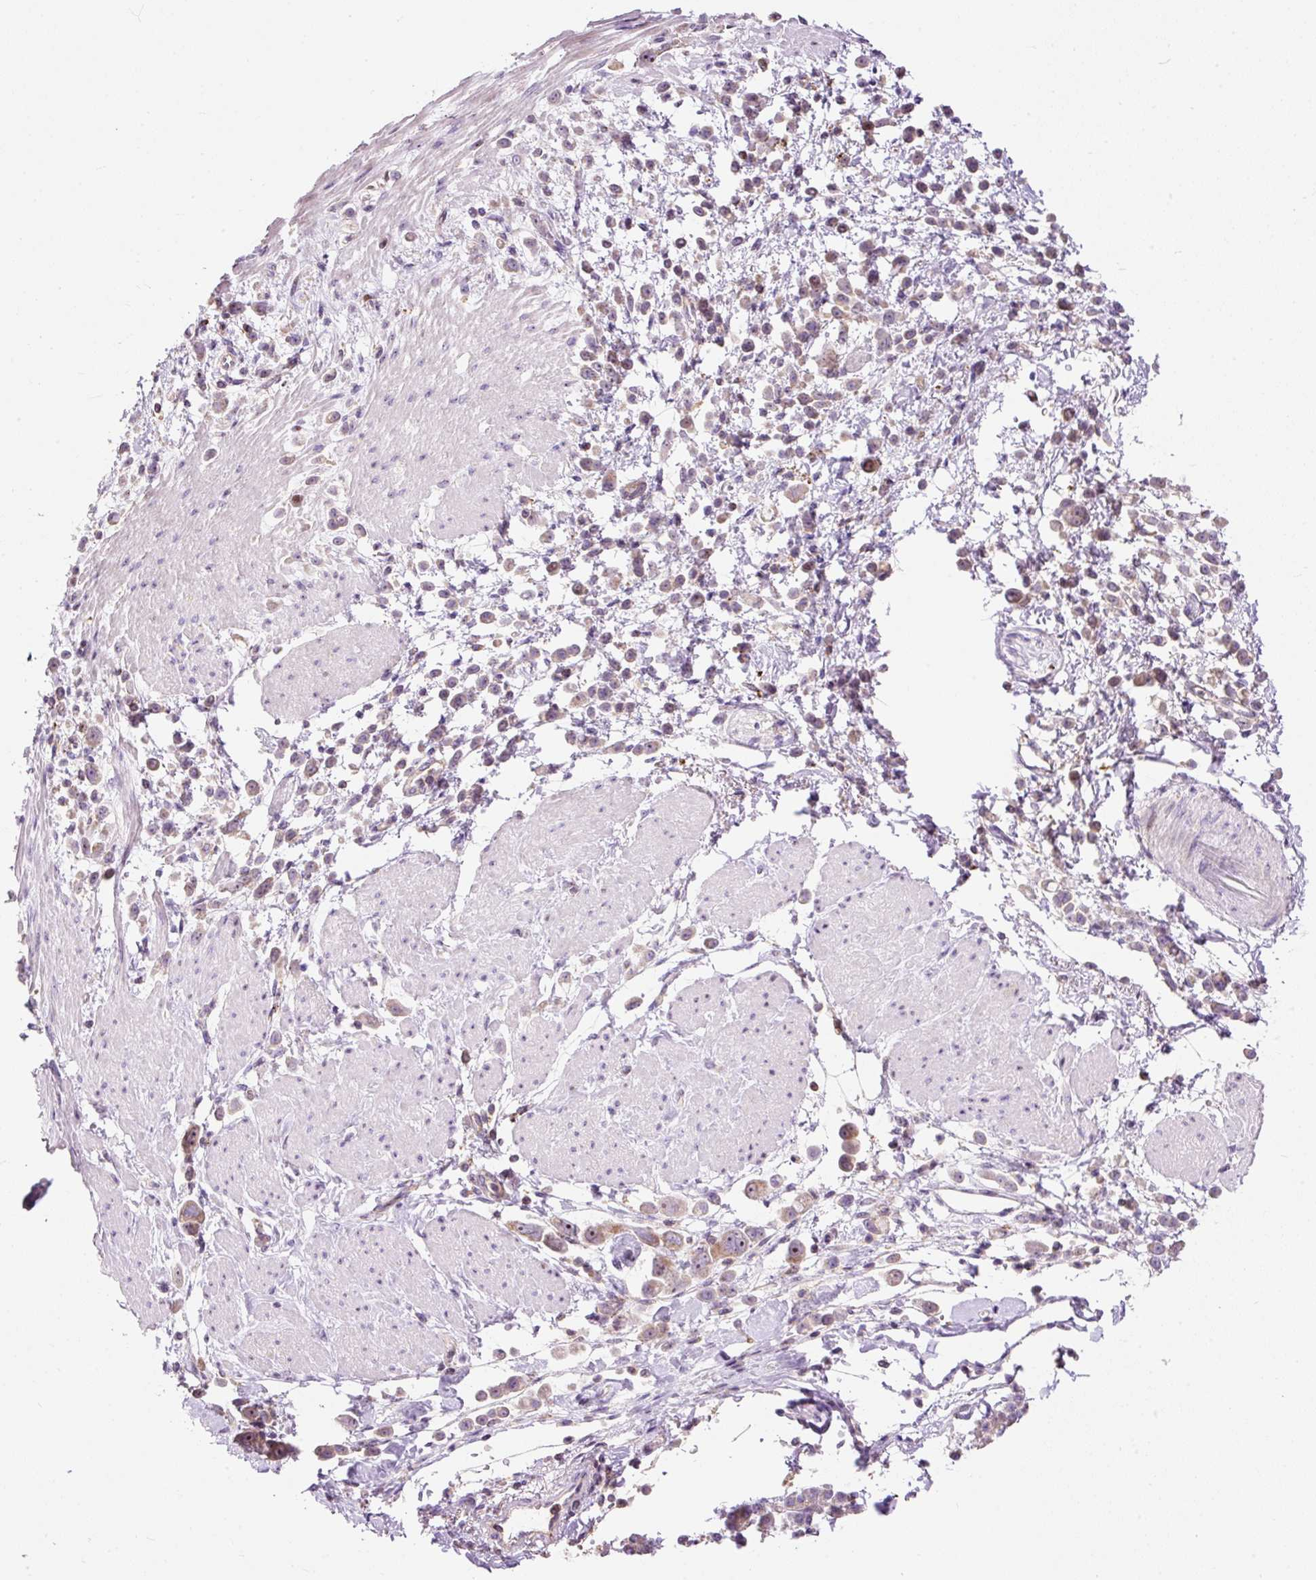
{"staining": {"intensity": "weak", "quantity": ">75%", "location": "cytoplasmic/membranous,nuclear"}, "tissue": "pancreatic cancer", "cell_type": "Tumor cells", "image_type": "cancer", "snomed": [{"axis": "morphology", "description": "Normal tissue, NOS"}, {"axis": "morphology", "description": "Adenocarcinoma, NOS"}, {"axis": "topography", "description": "Pancreas"}], "caption": "Human pancreatic cancer stained with a protein marker shows weak staining in tumor cells.", "gene": "BOLA3", "patient": {"sex": "female", "age": 64}}